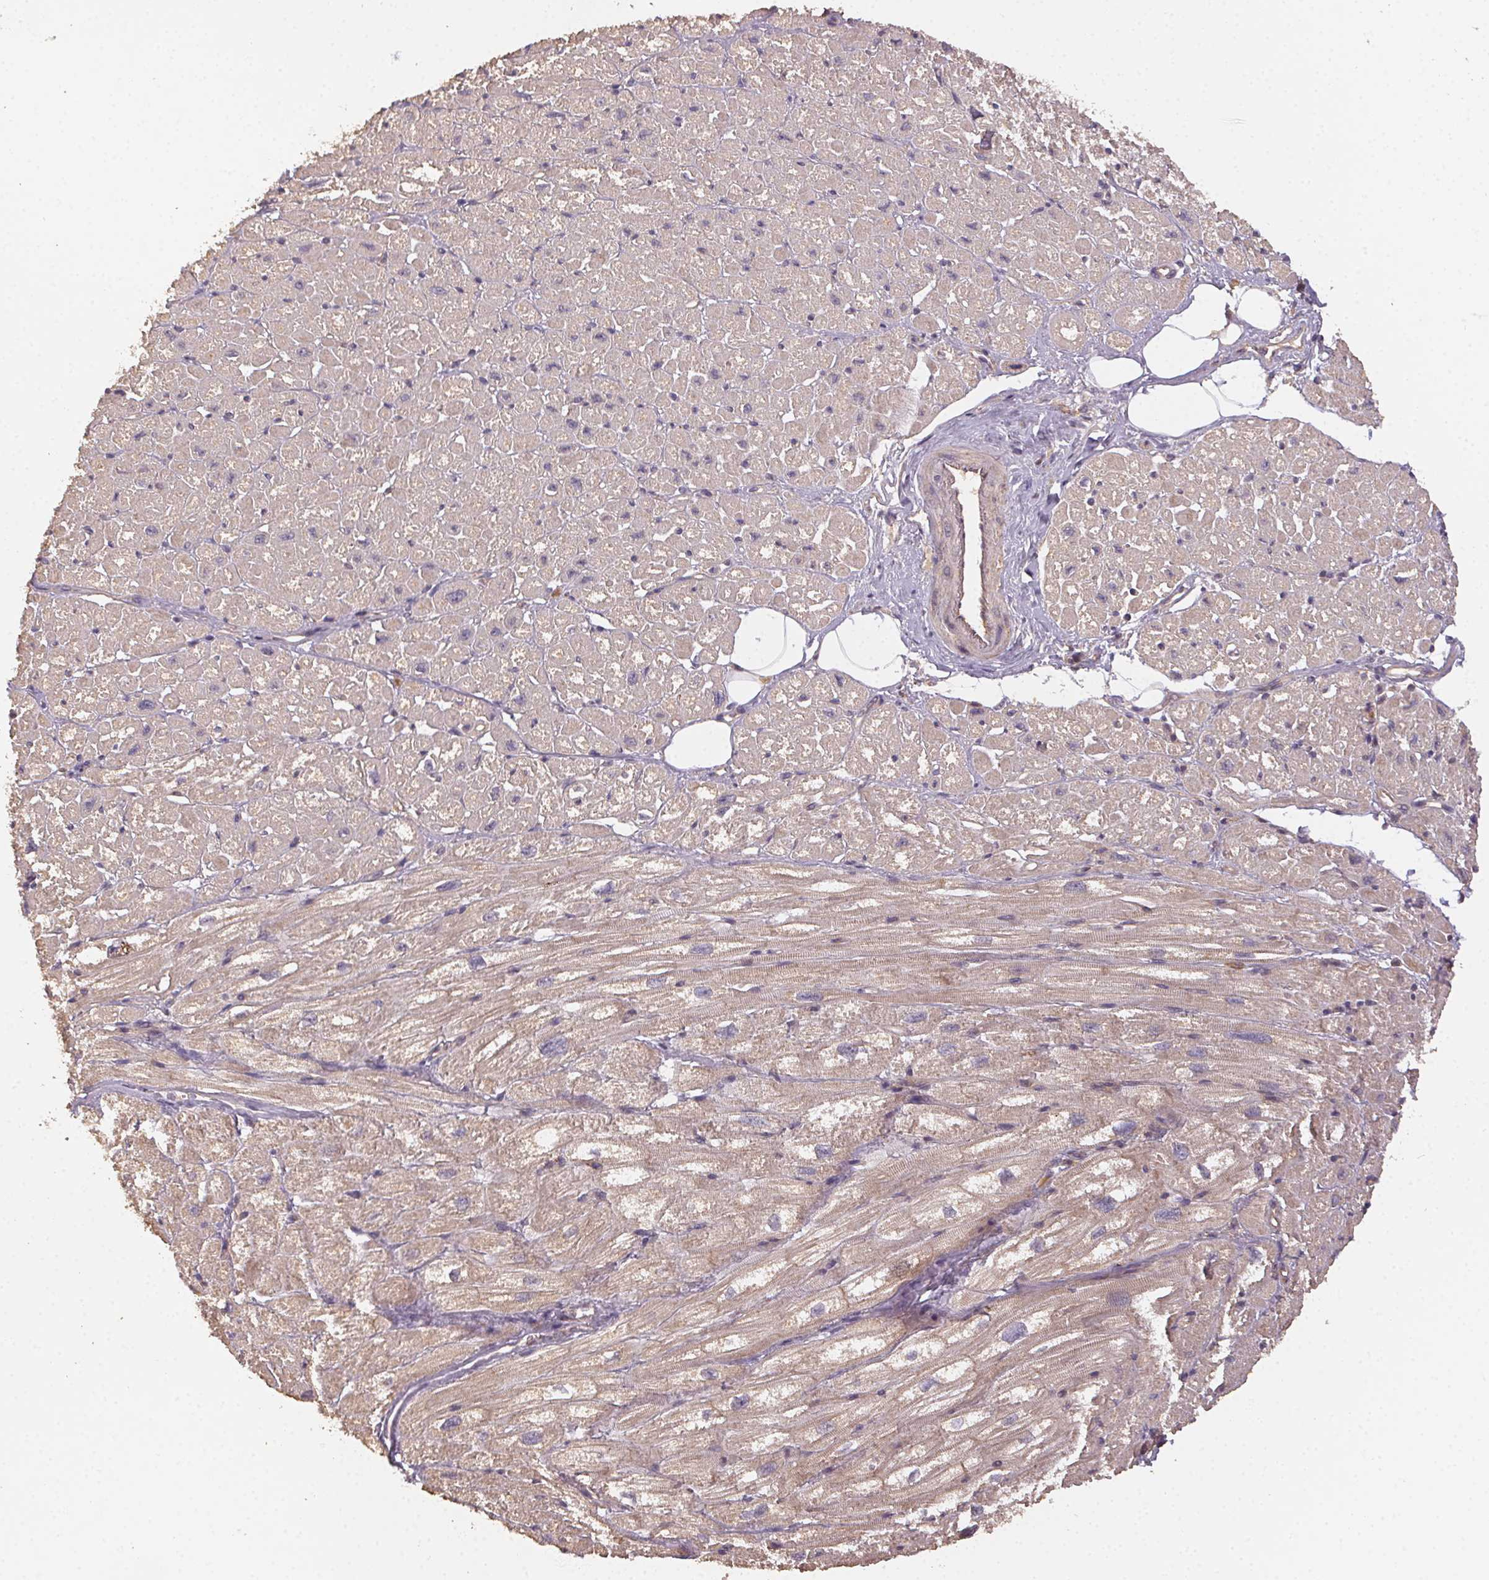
{"staining": {"intensity": "moderate", "quantity": "25%-75%", "location": "cytoplasmic/membranous"}, "tissue": "heart muscle", "cell_type": "Cardiomyocytes", "image_type": "normal", "snomed": [{"axis": "morphology", "description": "Normal tissue, NOS"}, {"axis": "topography", "description": "Heart"}], "caption": "The histopathology image demonstrates immunohistochemical staining of normal heart muscle. There is moderate cytoplasmic/membranous staining is seen in approximately 25%-75% of cardiomyocytes.", "gene": "RALA", "patient": {"sex": "female", "age": 62}}